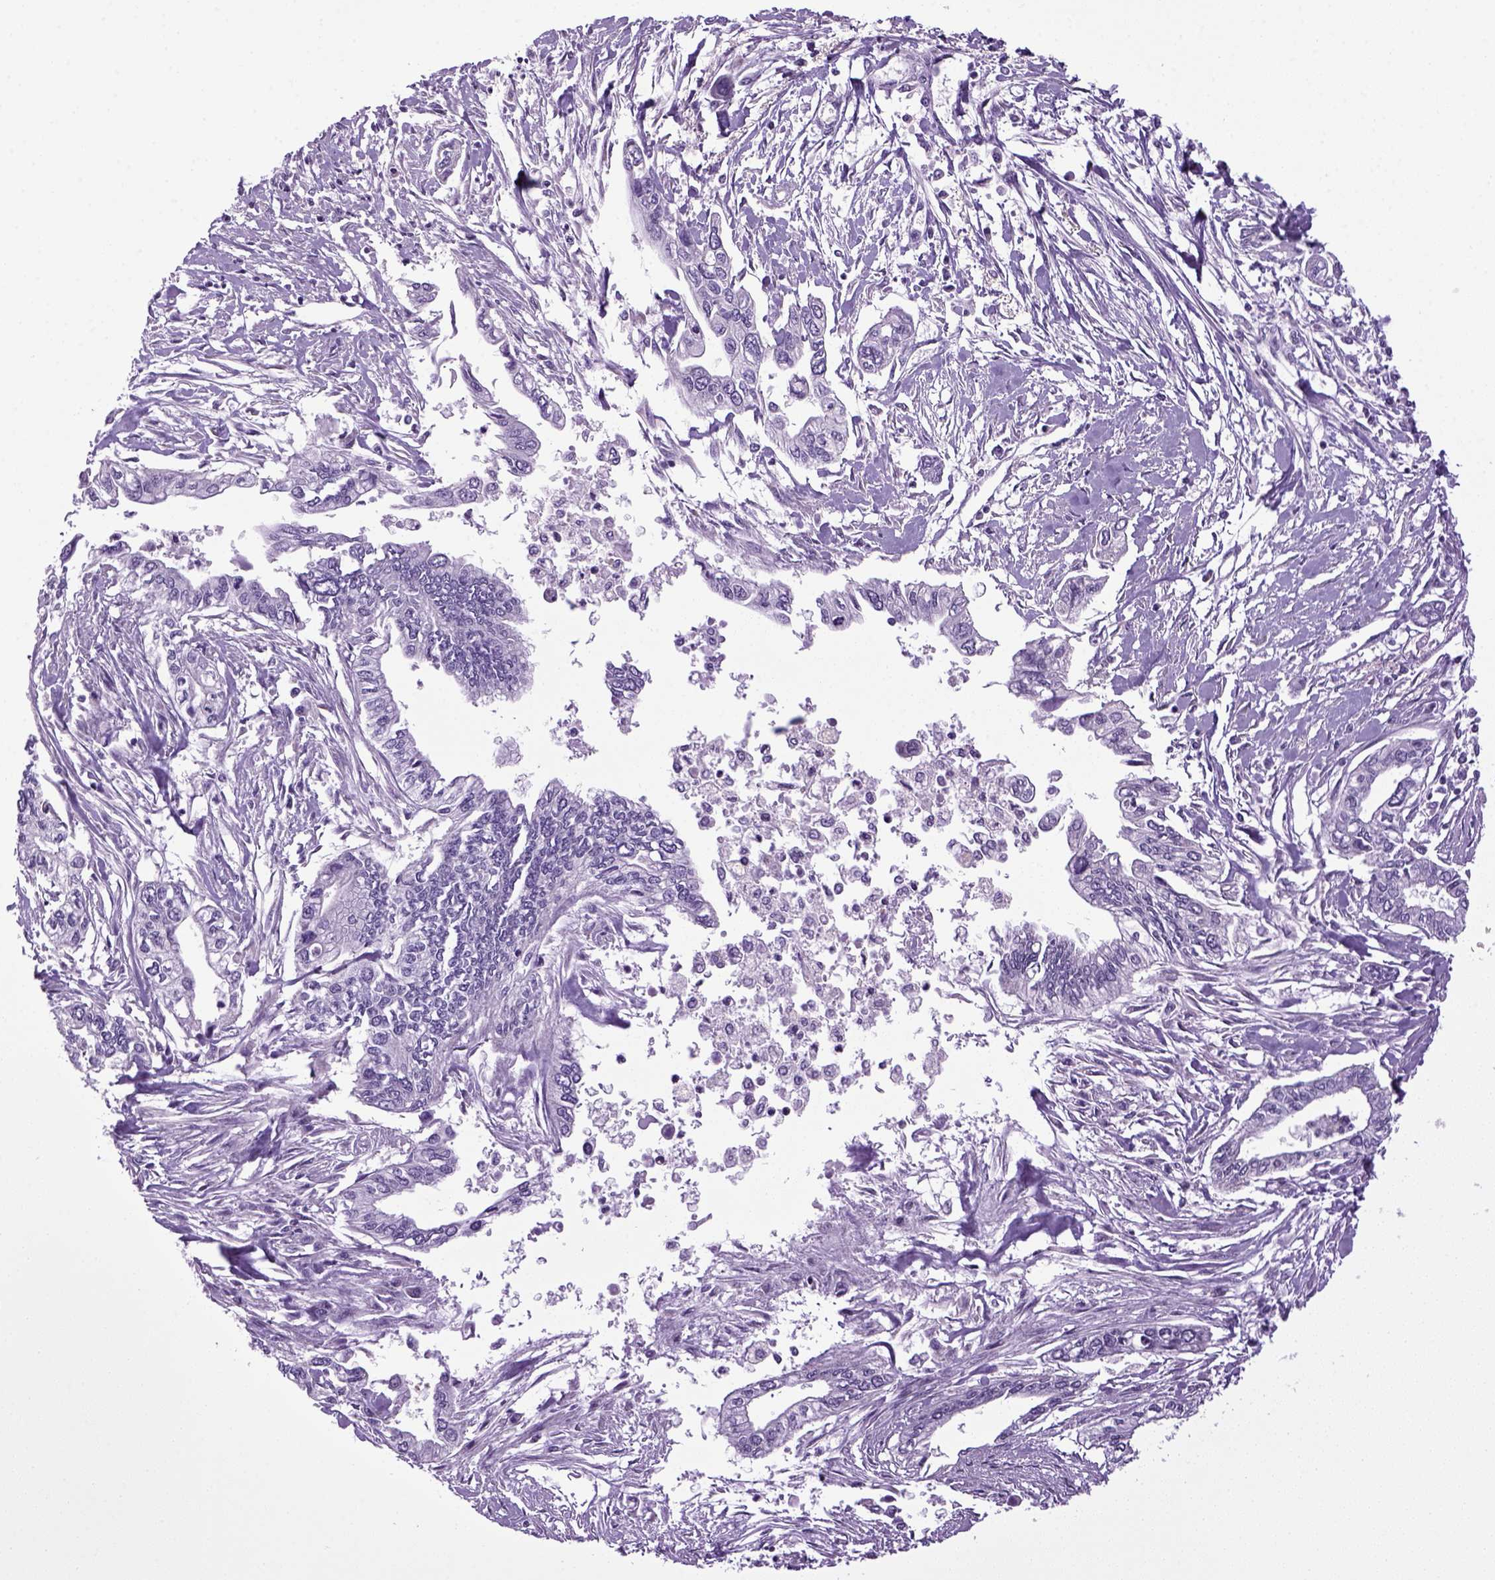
{"staining": {"intensity": "negative", "quantity": "none", "location": "none"}, "tissue": "pancreatic cancer", "cell_type": "Tumor cells", "image_type": "cancer", "snomed": [{"axis": "morphology", "description": "Adenocarcinoma, NOS"}, {"axis": "topography", "description": "Pancreas"}], "caption": "Immunohistochemistry of pancreatic adenocarcinoma shows no expression in tumor cells.", "gene": "HMCN2", "patient": {"sex": "male", "age": 60}}